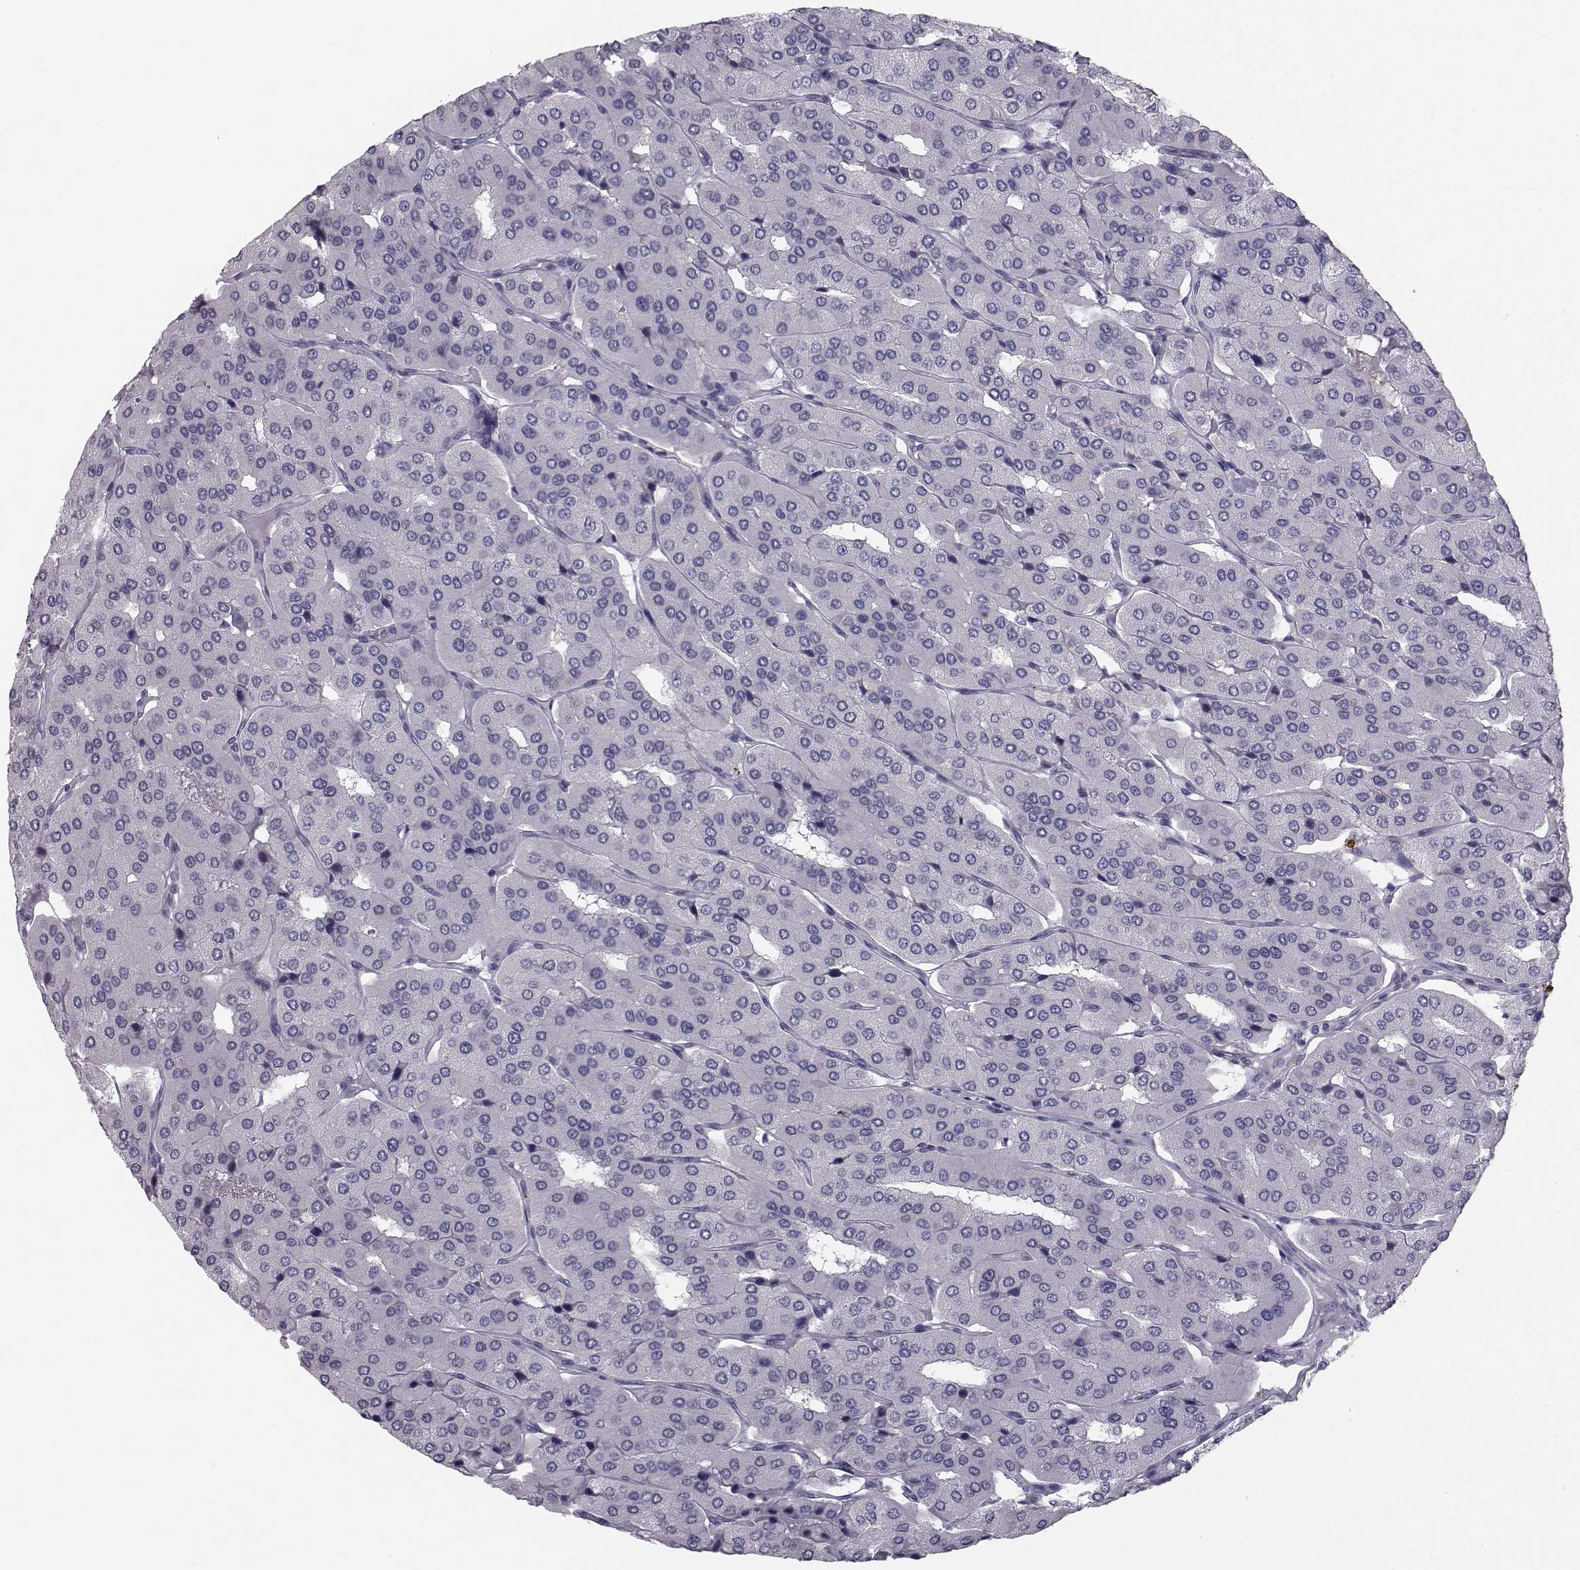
{"staining": {"intensity": "negative", "quantity": "none", "location": "none"}, "tissue": "parathyroid gland", "cell_type": "Glandular cells", "image_type": "normal", "snomed": [{"axis": "morphology", "description": "Normal tissue, NOS"}, {"axis": "morphology", "description": "Adenoma, NOS"}, {"axis": "topography", "description": "Parathyroid gland"}], "caption": "Immunohistochemical staining of benign parathyroid gland displays no significant positivity in glandular cells. (DAB immunohistochemistry (IHC), high magnification).", "gene": "SPDYE4", "patient": {"sex": "female", "age": 86}}